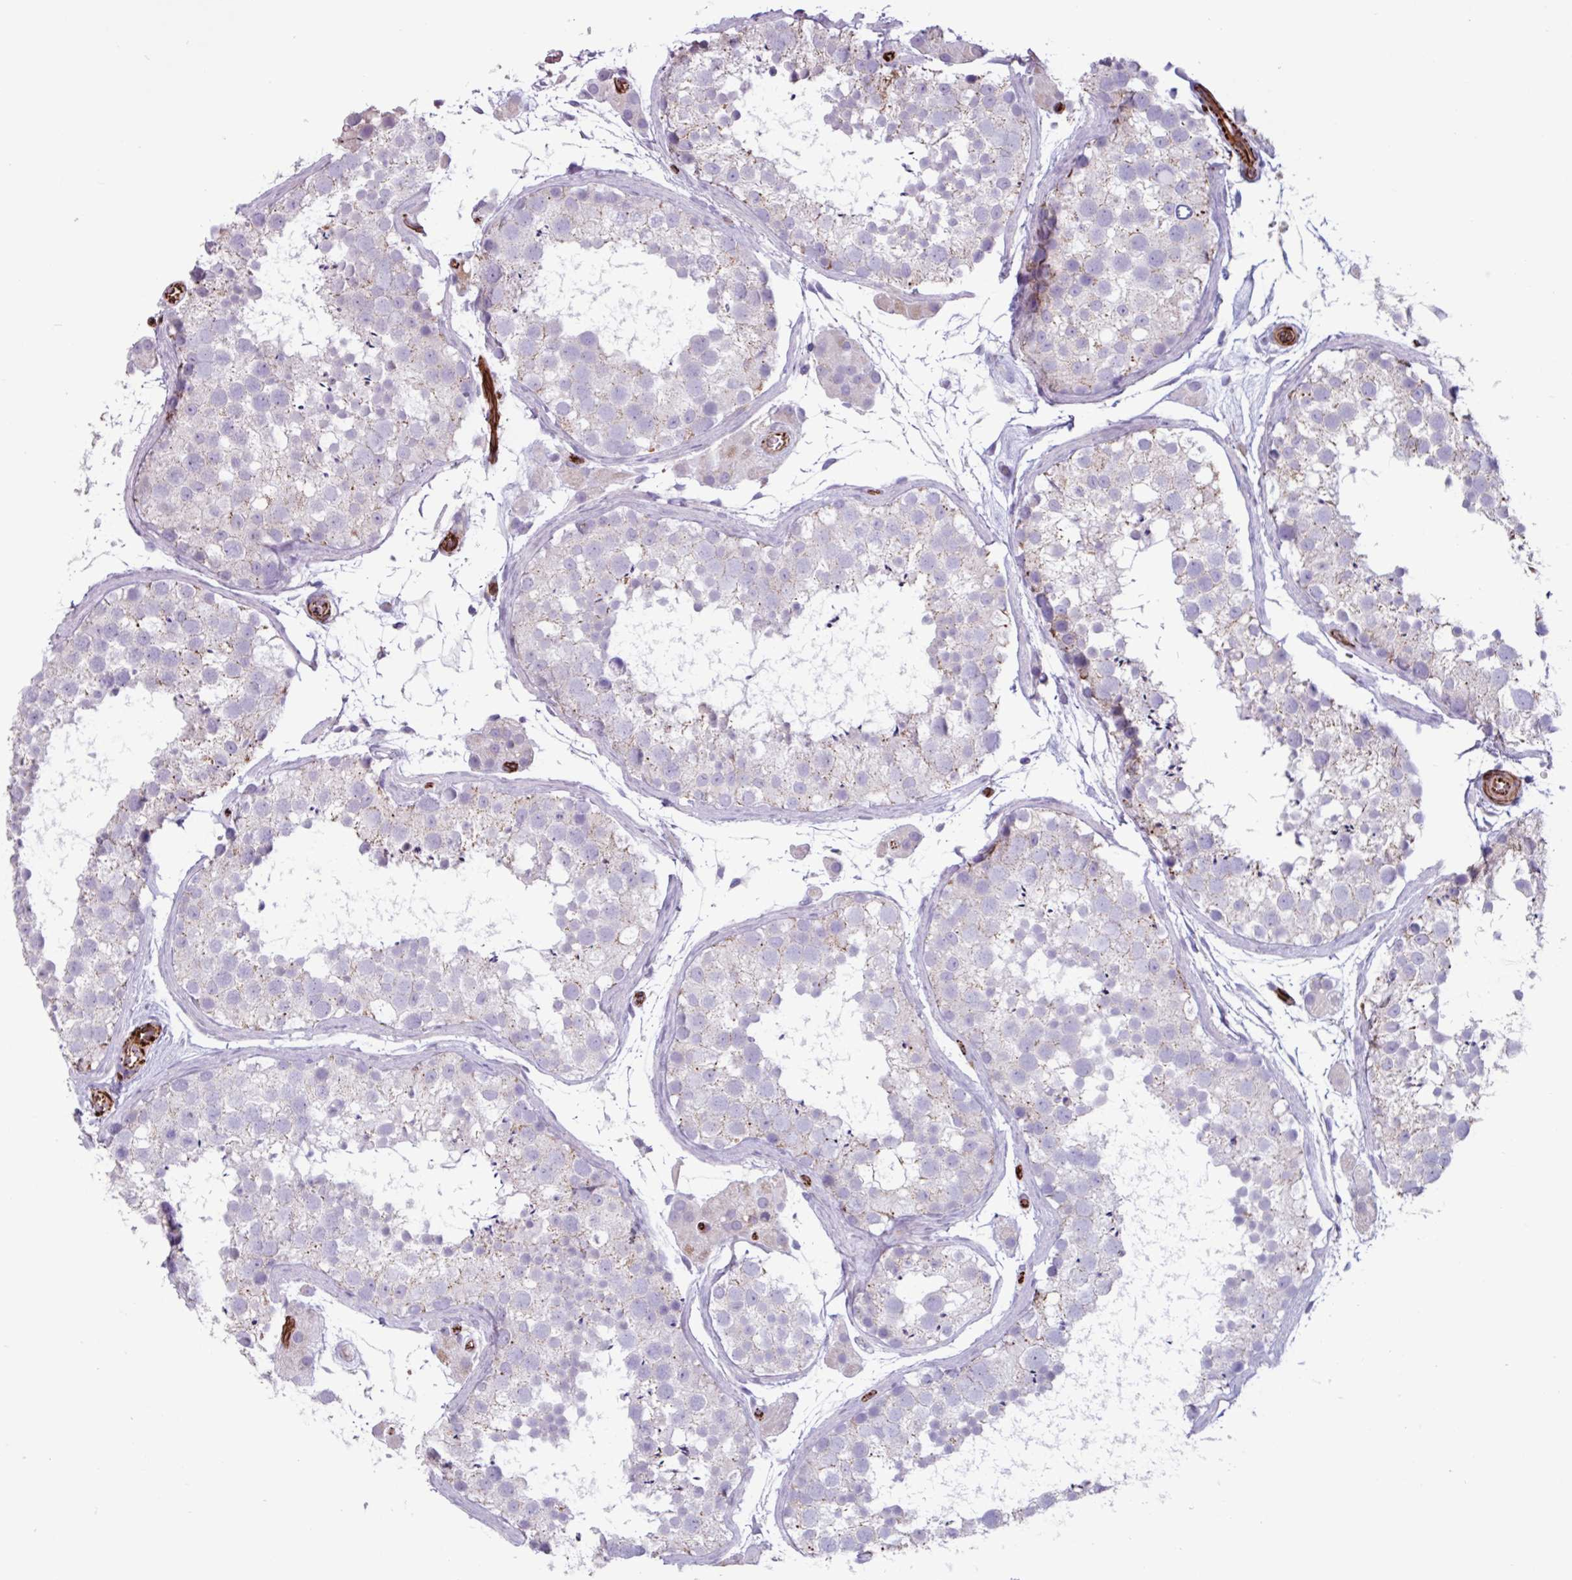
{"staining": {"intensity": "negative", "quantity": "none", "location": "none"}, "tissue": "testis", "cell_type": "Cells in seminiferous ducts", "image_type": "normal", "snomed": [{"axis": "morphology", "description": "Normal tissue, NOS"}, {"axis": "topography", "description": "Testis"}], "caption": "Immunohistochemical staining of benign human testis displays no significant positivity in cells in seminiferous ducts.", "gene": "BTD", "patient": {"sex": "male", "age": 41}}